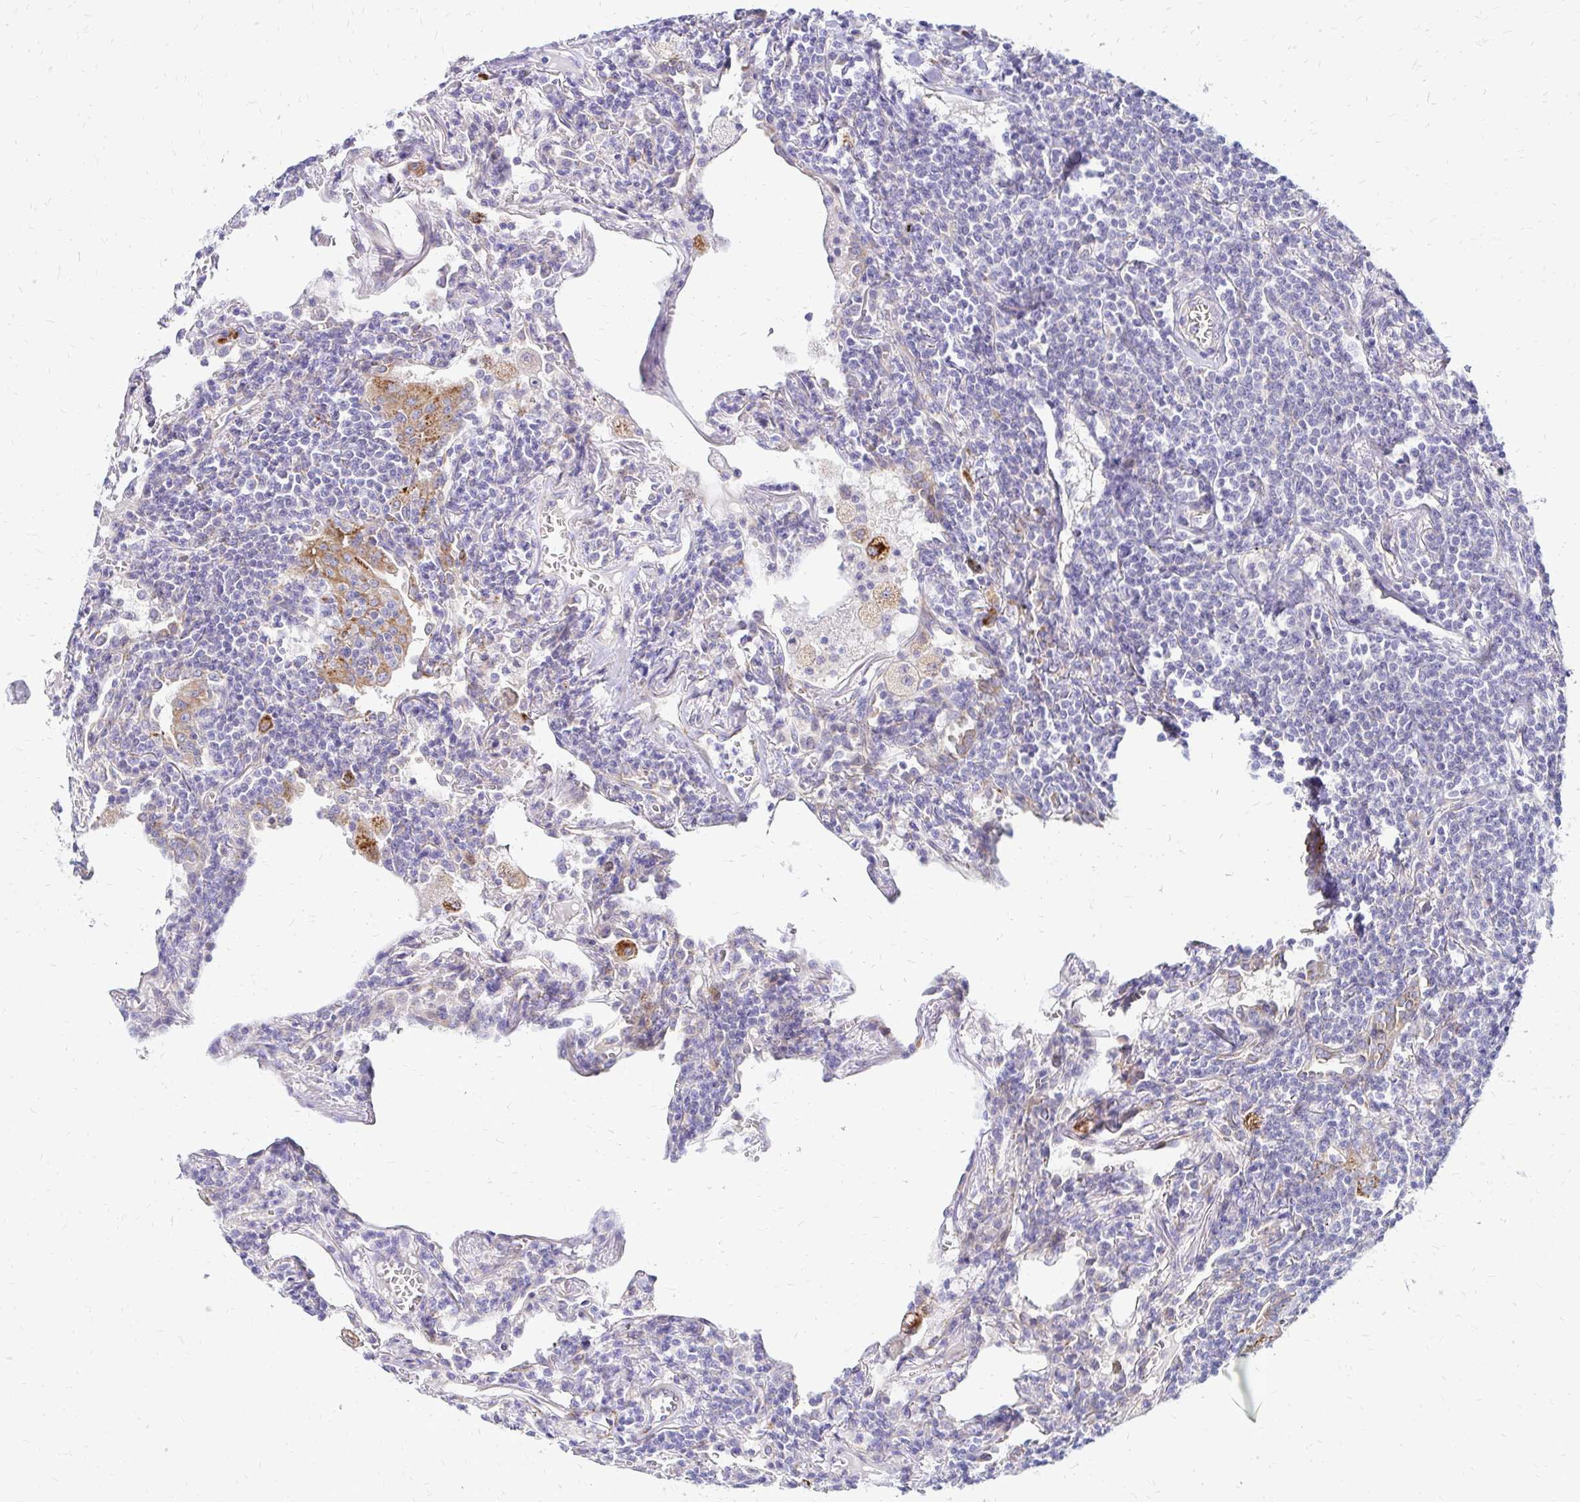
{"staining": {"intensity": "negative", "quantity": "none", "location": "none"}, "tissue": "lymphoma", "cell_type": "Tumor cells", "image_type": "cancer", "snomed": [{"axis": "morphology", "description": "Malignant lymphoma, non-Hodgkin's type, Low grade"}, {"axis": "topography", "description": "Lung"}], "caption": "Immunohistochemistry (IHC) of low-grade malignant lymphoma, non-Hodgkin's type shows no positivity in tumor cells. (Stains: DAB IHC with hematoxylin counter stain, Microscopy: brightfield microscopy at high magnification).", "gene": "IDUA", "patient": {"sex": "female", "age": 71}}